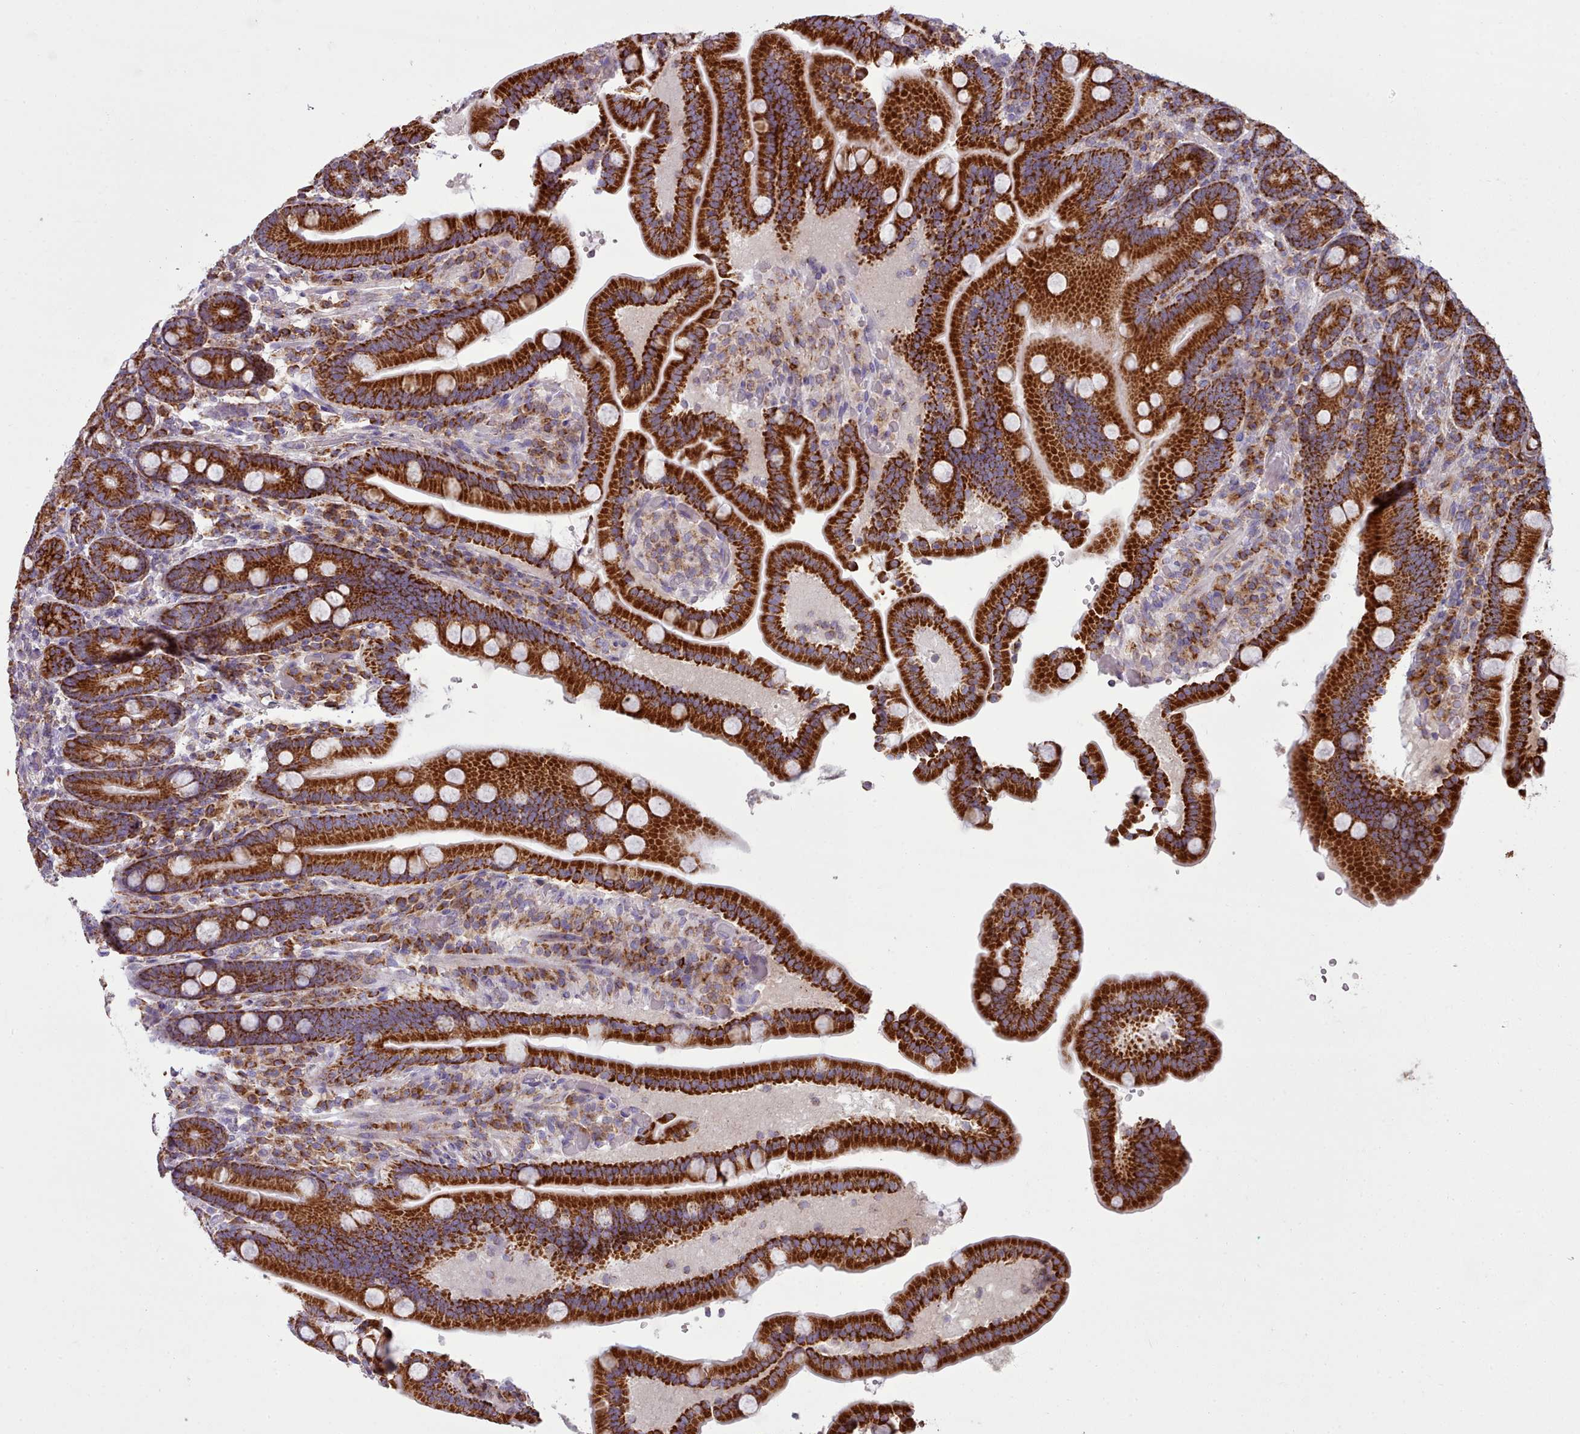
{"staining": {"intensity": "strong", "quantity": ">75%", "location": "cytoplasmic/membranous"}, "tissue": "duodenum", "cell_type": "Glandular cells", "image_type": "normal", "snomed": [{"axis": "morphology", "description": "Normal tissue, NOS"}, {"axis": "topography", "description": "Duodenum"}], "caption": "Duodenum was stained to show a protein in brown. There is high levels of strong cytoplasmic/membranous expression in approximately >75% of glandular cells. Nuclei are stained in blue.", "gene": "SRP54", "patient": {"sex": "female", "age": 62}}